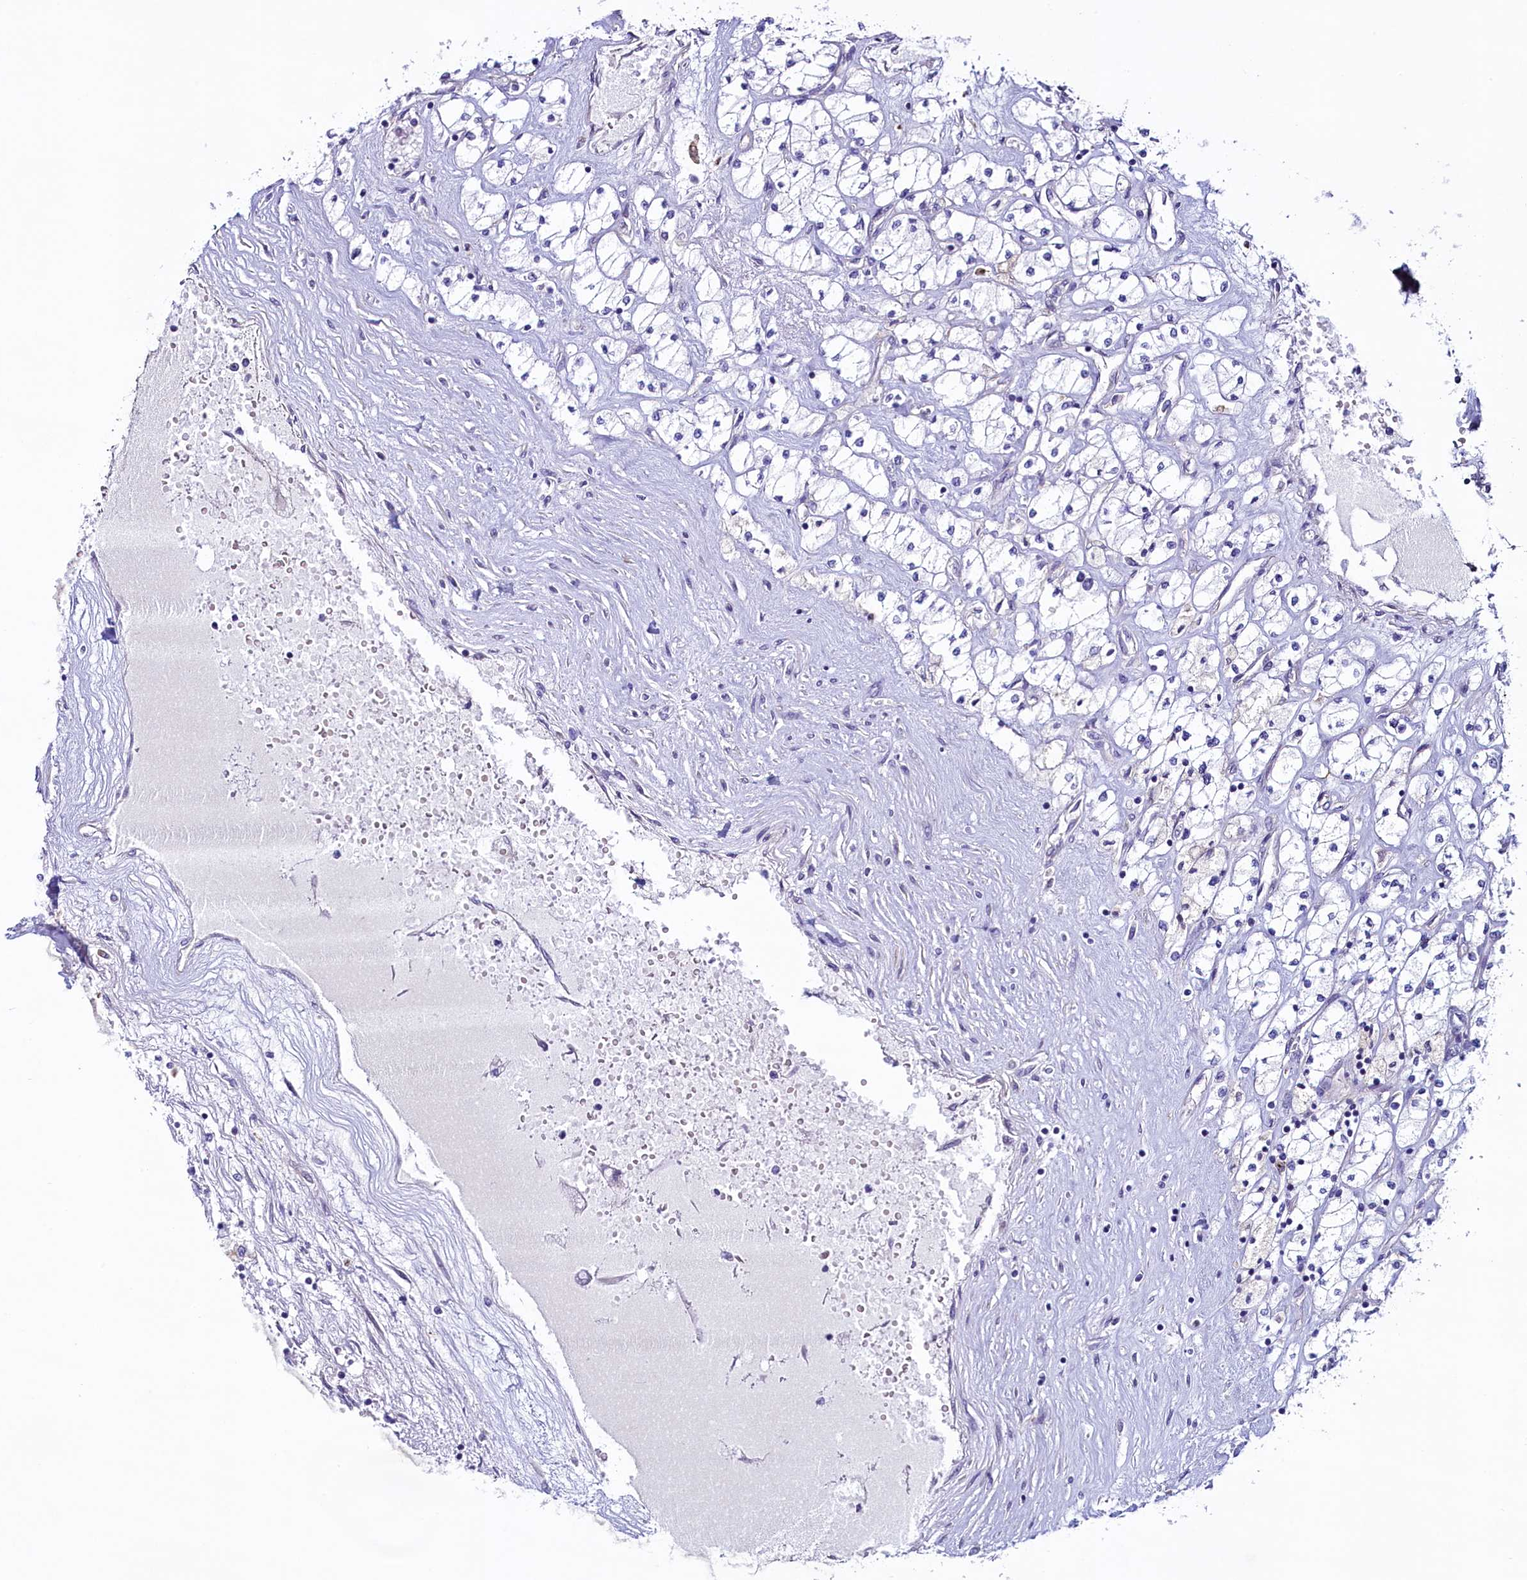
{"staining": {"intensity": "negative", "quantity": "none", "location": "none"}, "tissue": "renal cancer", "cell_type": "Tumor cells", "image_type": "cancer", "snomed": [{"axis": "morphology", "description": "Adenocarcinoma, NOS"}, {"axis": "topography", "description": "Kidney"}], "caption": "This is an IHC histopathology image of renal cancer. There is no expression in tumor cells.", "gene": "KRBOX5", "patient": {"sex": "male", "age": 80}}